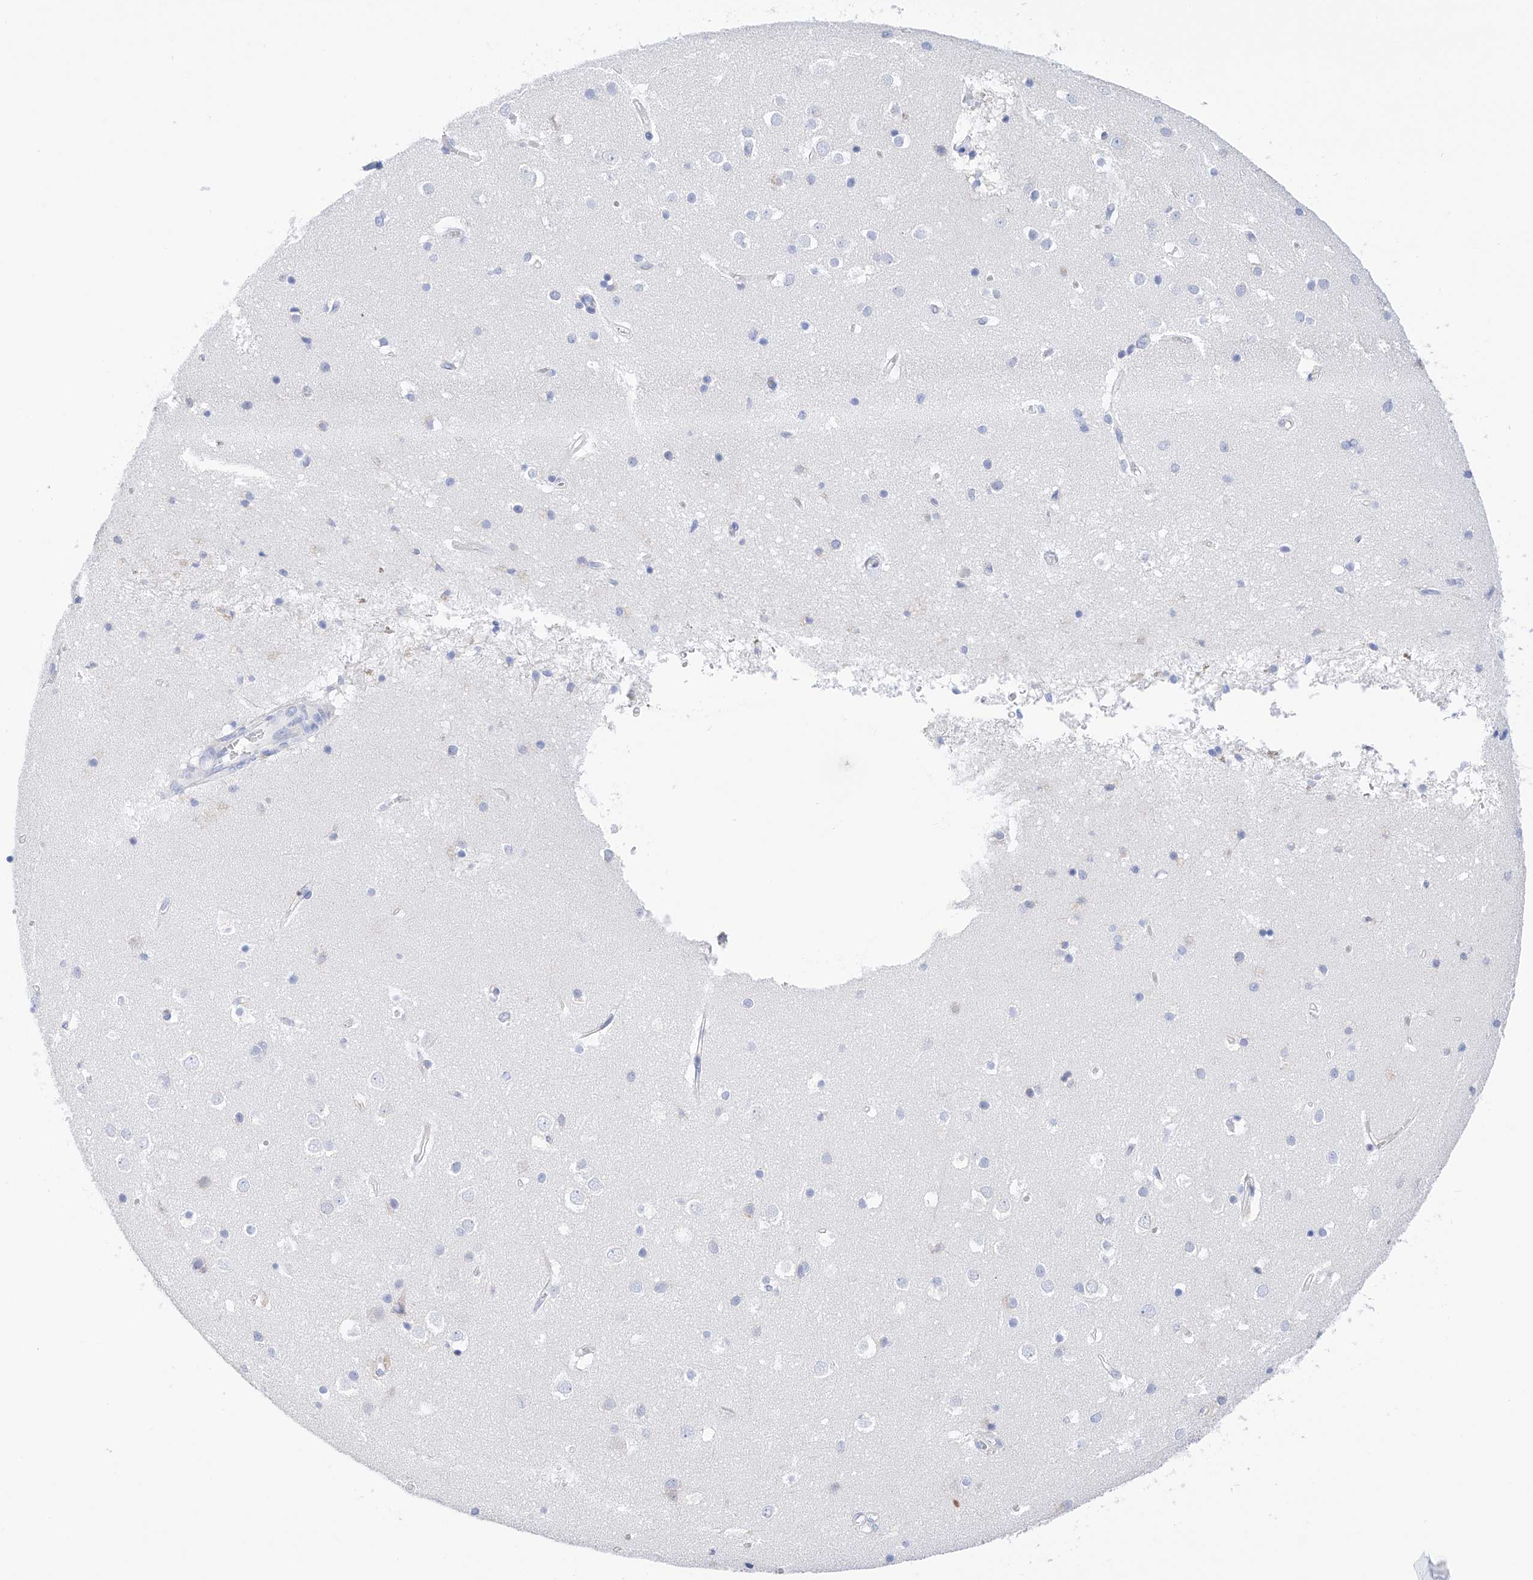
{"staining": {"intensity": "negative", "quantity": "none", "location": "none"}, "tissue": "cerebral cortex", "cell_type": "Endothelial cells", "image_type": "normal", "snomed": [{"axis": "morphology", "description": "Normal tissue, NOS"}, {"axis": "topography", "description": "Cerebral cortex"}], "caption": "A high-resolution photomicrograph shows immunohistochemistry (IHC) staining of normal cerebral cortex, which shows no significant staining in endothelial cells.", "gene": "PDIA5", "patient": {"sex": "male", "age": 54}}